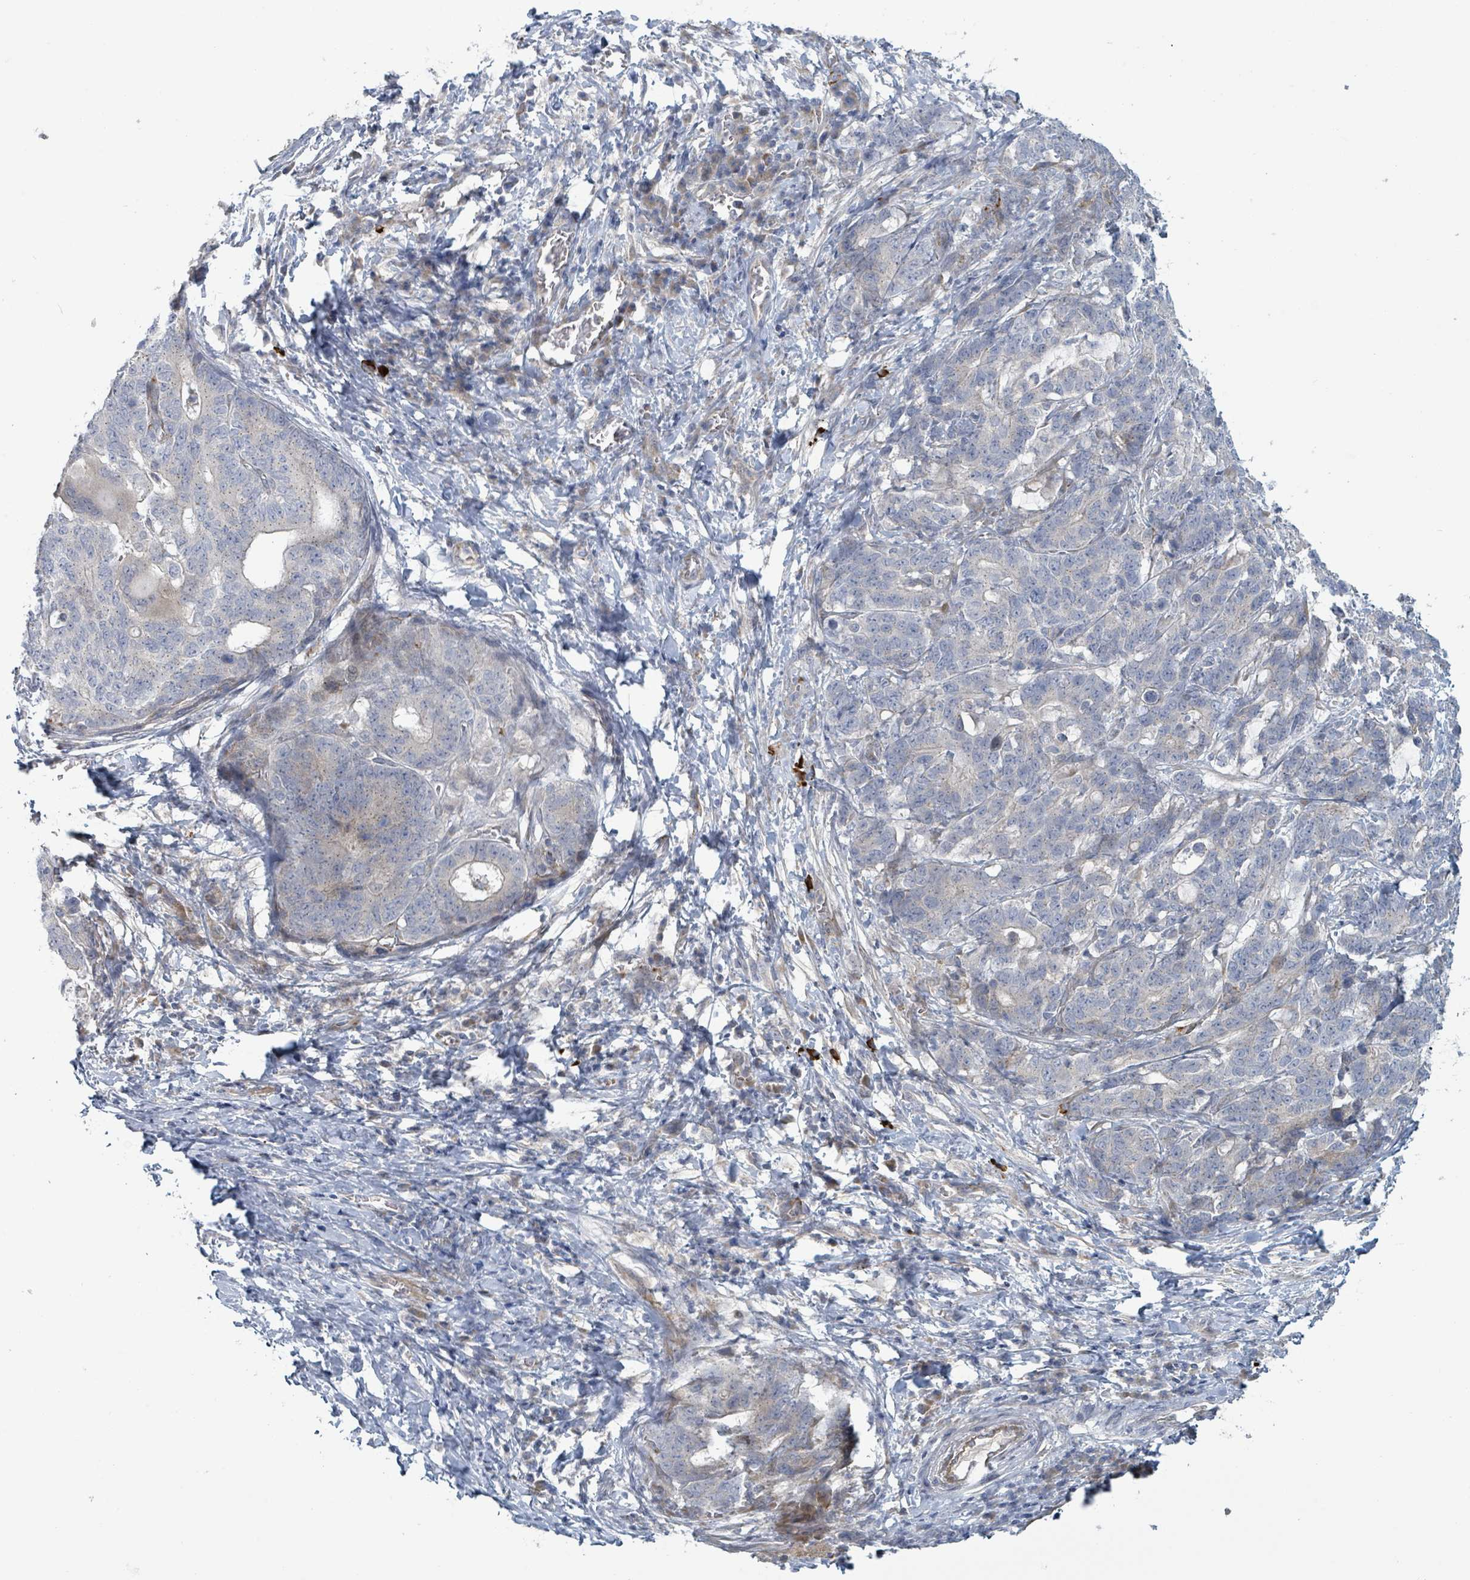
{"staining": {"intensity": "negative", "quantity": "none", "location": "none"}, "tissue": "stomach cancer", "cell_type": "Tumor cells", "image_type": "cancer", "snomed": [{"axis": "morphology", "description": "Normal tissue, NOS"}, {"axis": "morphology", "description": "Adenocarcinoma, NOS"}, {"axis": "topography", "description": "Stomach"}], "caption": "DAB (3,3'-diaminobenzidine) immunohistochemical staining of stomach cancer demonstrates no significant expression in tumor cells. Brightfield microscopy of IHC stained with DAB (3,3'-diaminobenzidine) (brown) and hematoxylin (blue), captured at high magnification.", "gene": "COL5A3", "patient": {"sex": "female", "age": 64}}